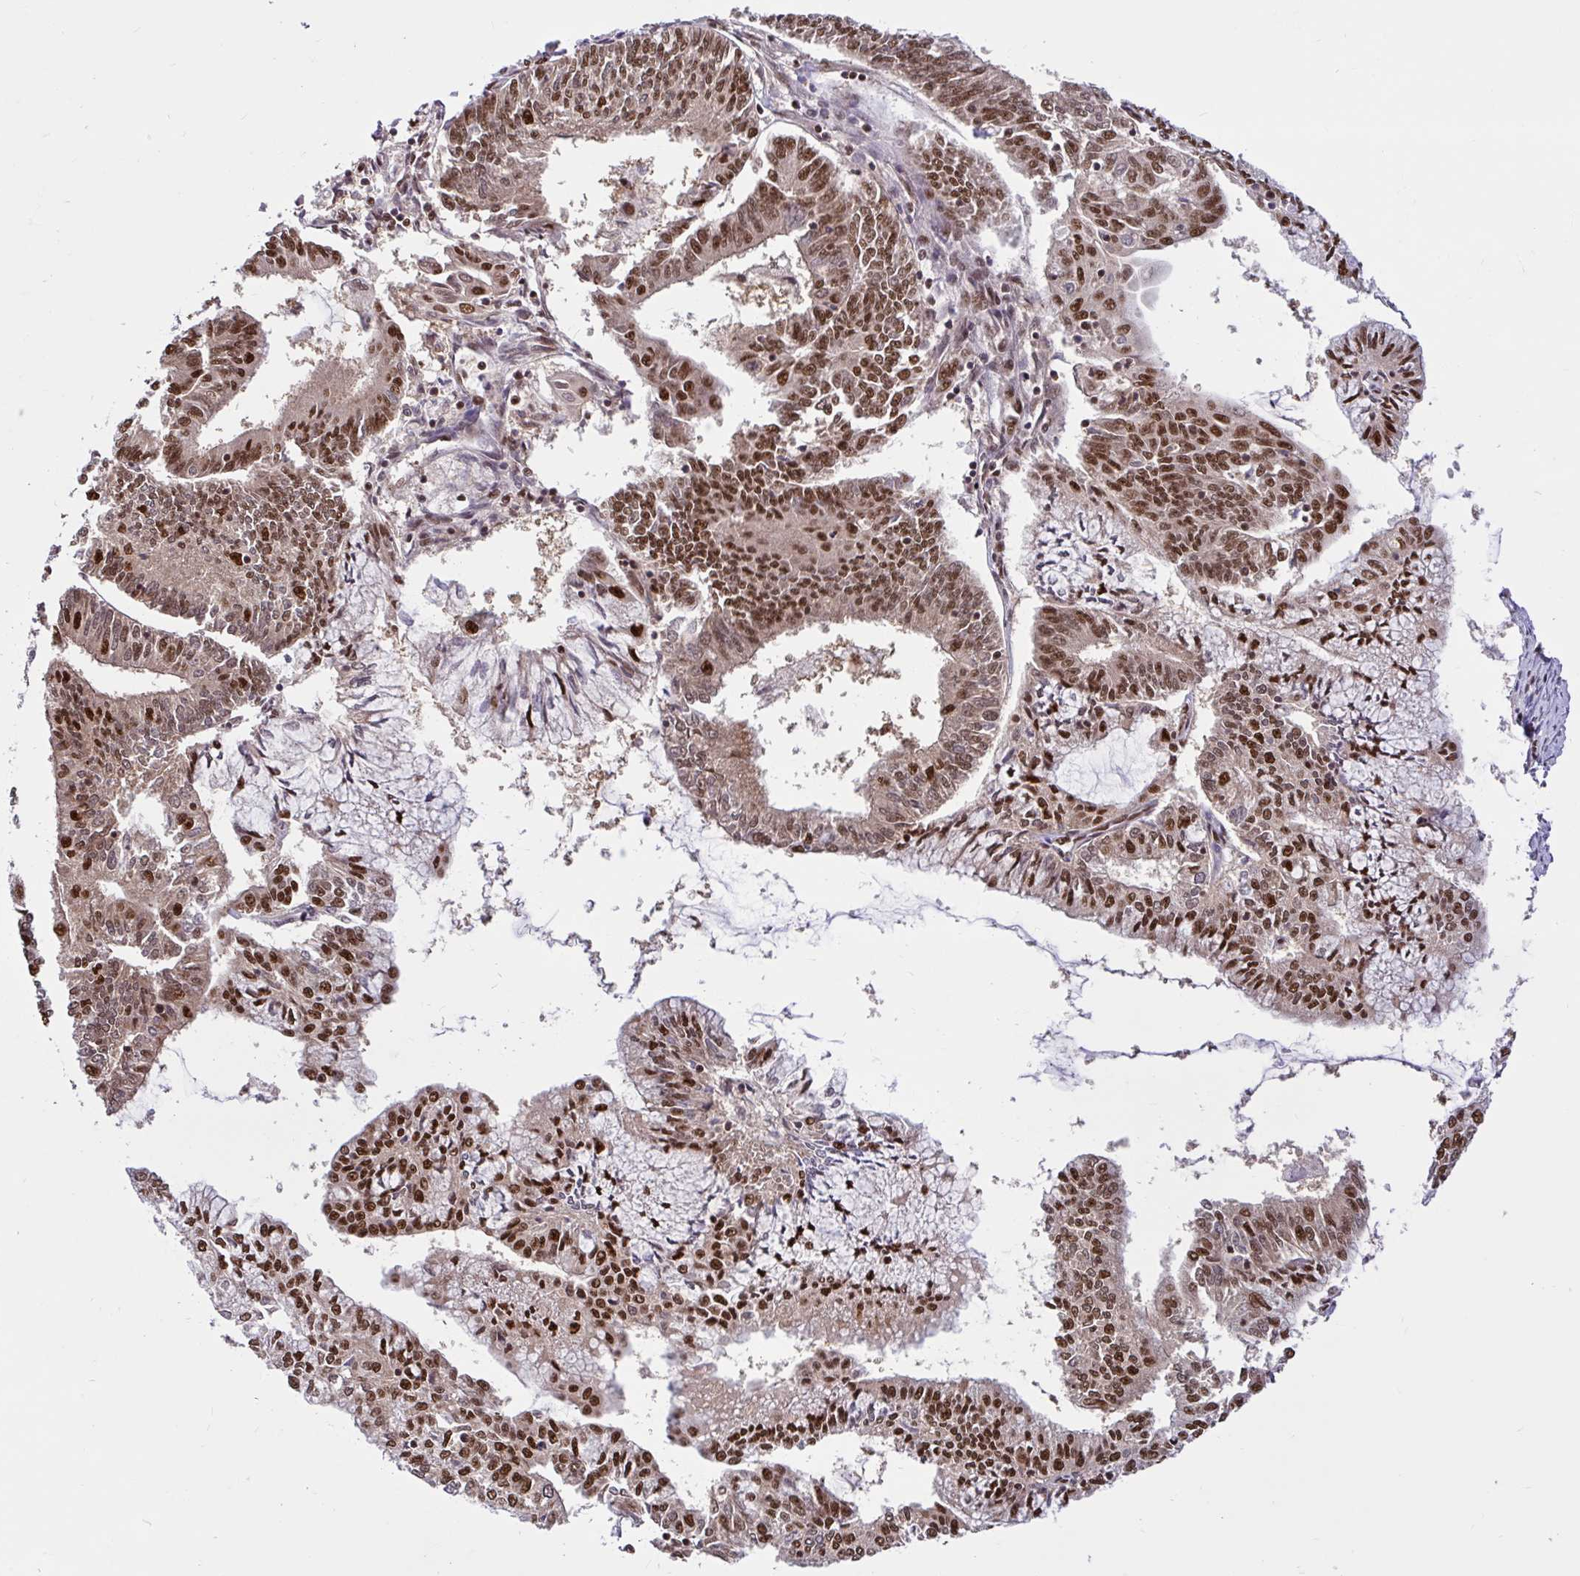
{"staining": {"intensity": "strong", "quantity": ">75%", "location": "nuclear"}, "tissue": "endometrial cancer", "cell_type": "Tumor cells", "image_type": "cancer", "snomed": [{"axis": "morphology", "description": "Adenocarcinoma, NOS"}, {"axis": "topography", "description": "Endometrium"}], "caption": "Tumor cells demonstrate high levels of strong nuclear staining in about >75% of cells in human endometrial cancer (adenocarcinoma).", "gene": "ABCA9", "patient": {"sex": "female", "age": 61}}